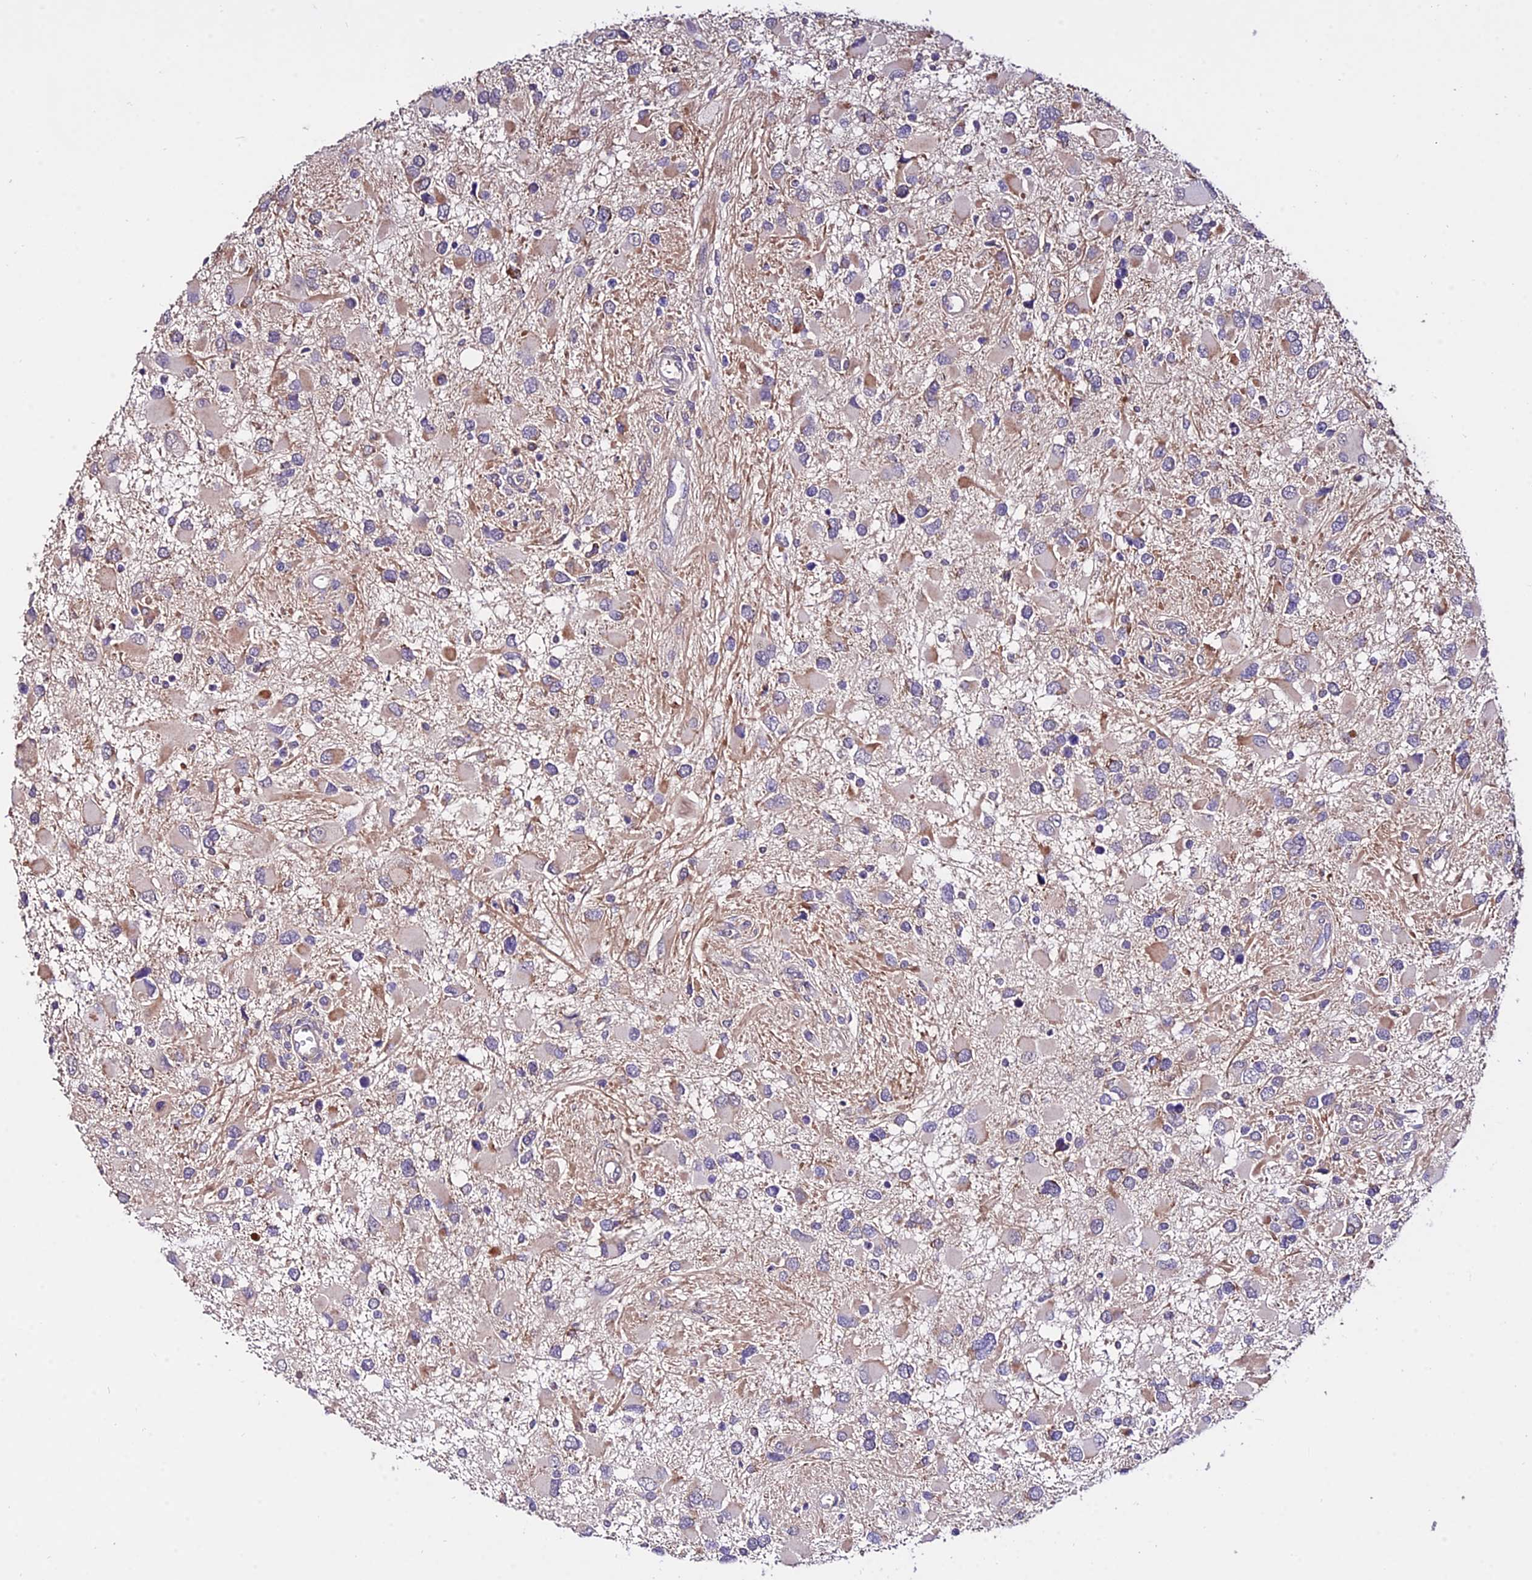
{"staining": {"intensity": "moderate", "quantity": "<25%", "location": "cytoplasmic/membranous"}, "tissue": "glioma", "cell_type": "Tumor cells", "image_type": "cancer", "snomed": [{"axis": "morphology", "description": "Glioma, malignant, High grade"}, {"axis": "topography", "description": "Brain"}], "caption": "Immunohistochemical staining of human malignant high-grade glioma displays moderate cytoplasmic/membranous protein positivity in about <25% of tumor cells. (DAB (3,3'-diaminobenzidine) IHC, brown staining for protein, blue staining for nuclei).", "gene": "WDR5B", "patient": {"sex": "male", "age": 53}}